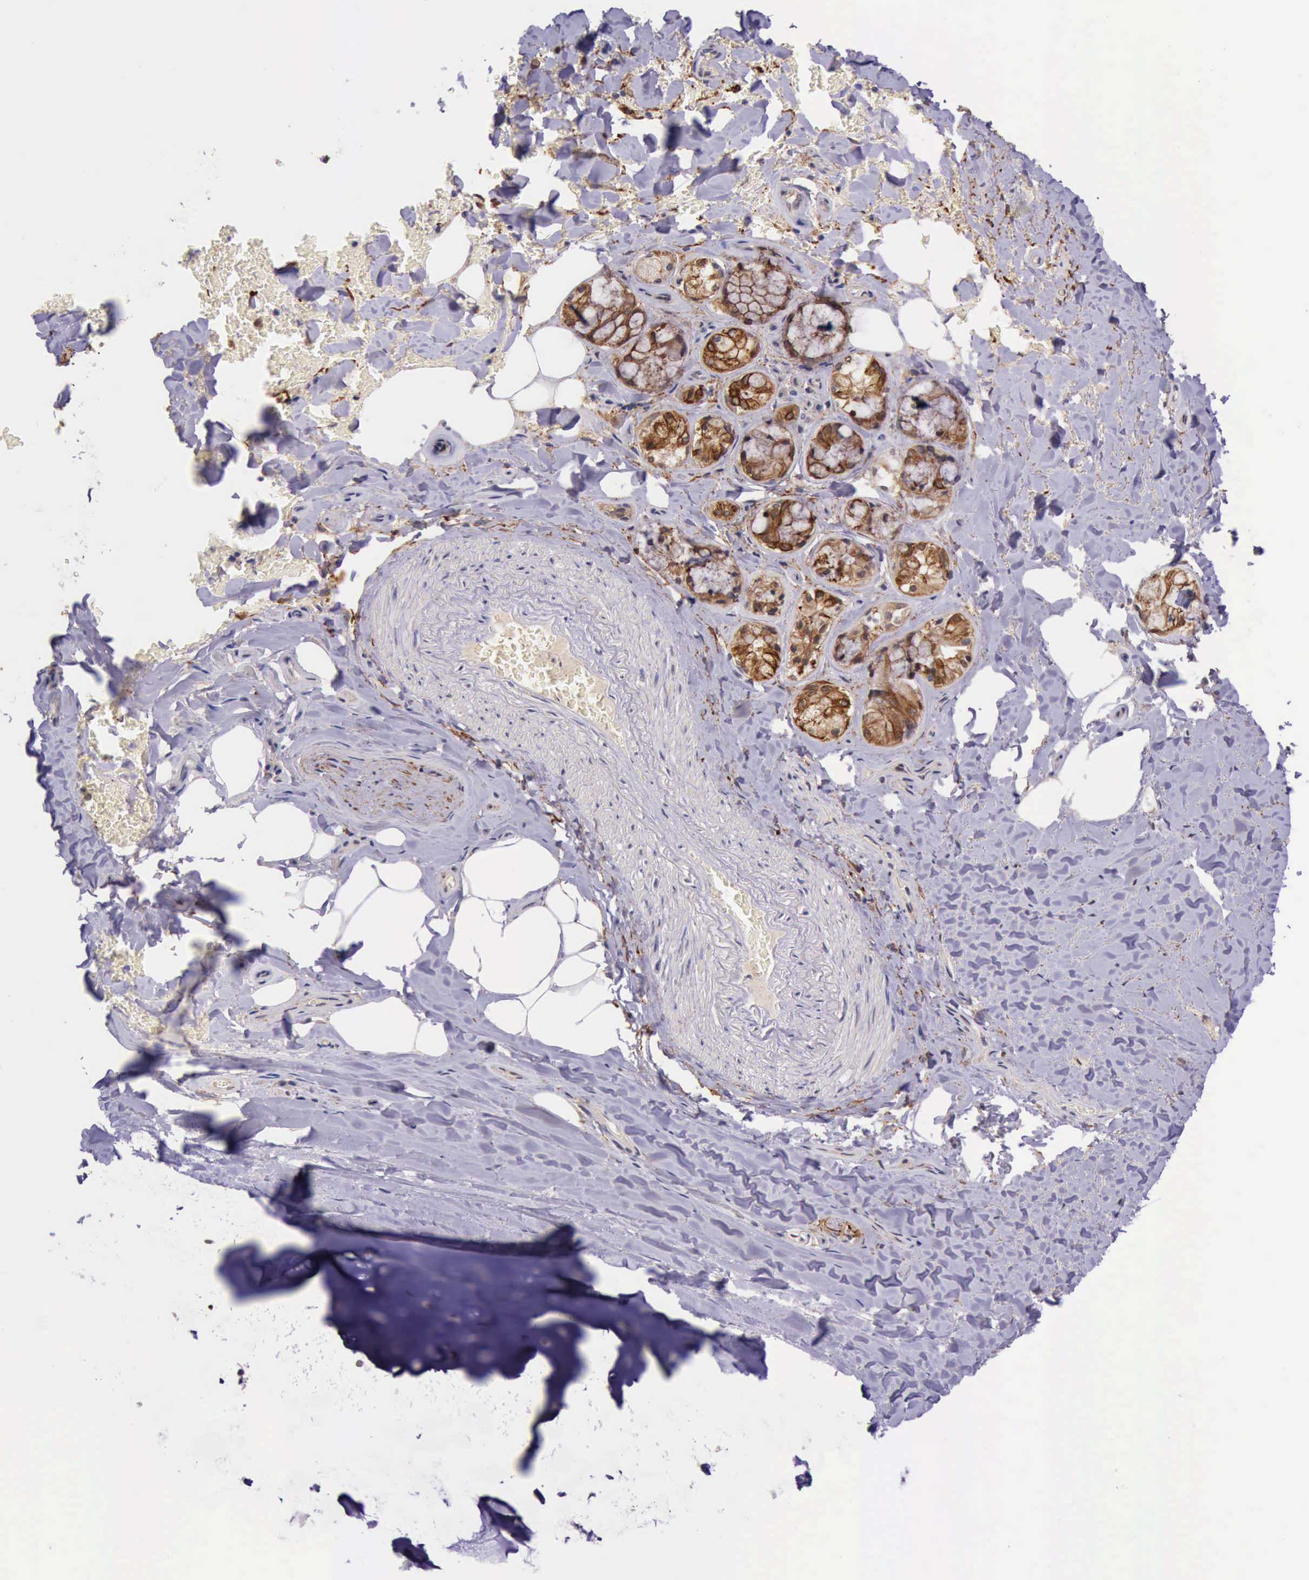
{"staining": {"intensity": "strong", "quantity": ">75%", "location": "cytoplasmic/membranous"}, "tissue": "bronchus", "cell_type": "Respiratory epithelial cells", "image_type": "normal", "snomed": [{"axis": "morphology", "description": "Normal tissue, NOS"}, {"axis": "topography", "description": "Cartilage tissue"}, {"axis": "topography", "description": "Lung"}], "caption": "Immunohistochemical staining of normal bronchus exhibits high levels of strong cytoplasmic/membranous positivity in about >75% of respiratory epithelial cells. (DAB (3,3'-diaminobenzidine) IHC, brown staining for protein, blue staining for nuclei).", "gene": "PRICKLE3", "patient": {"sex": "male", "age": 65}}